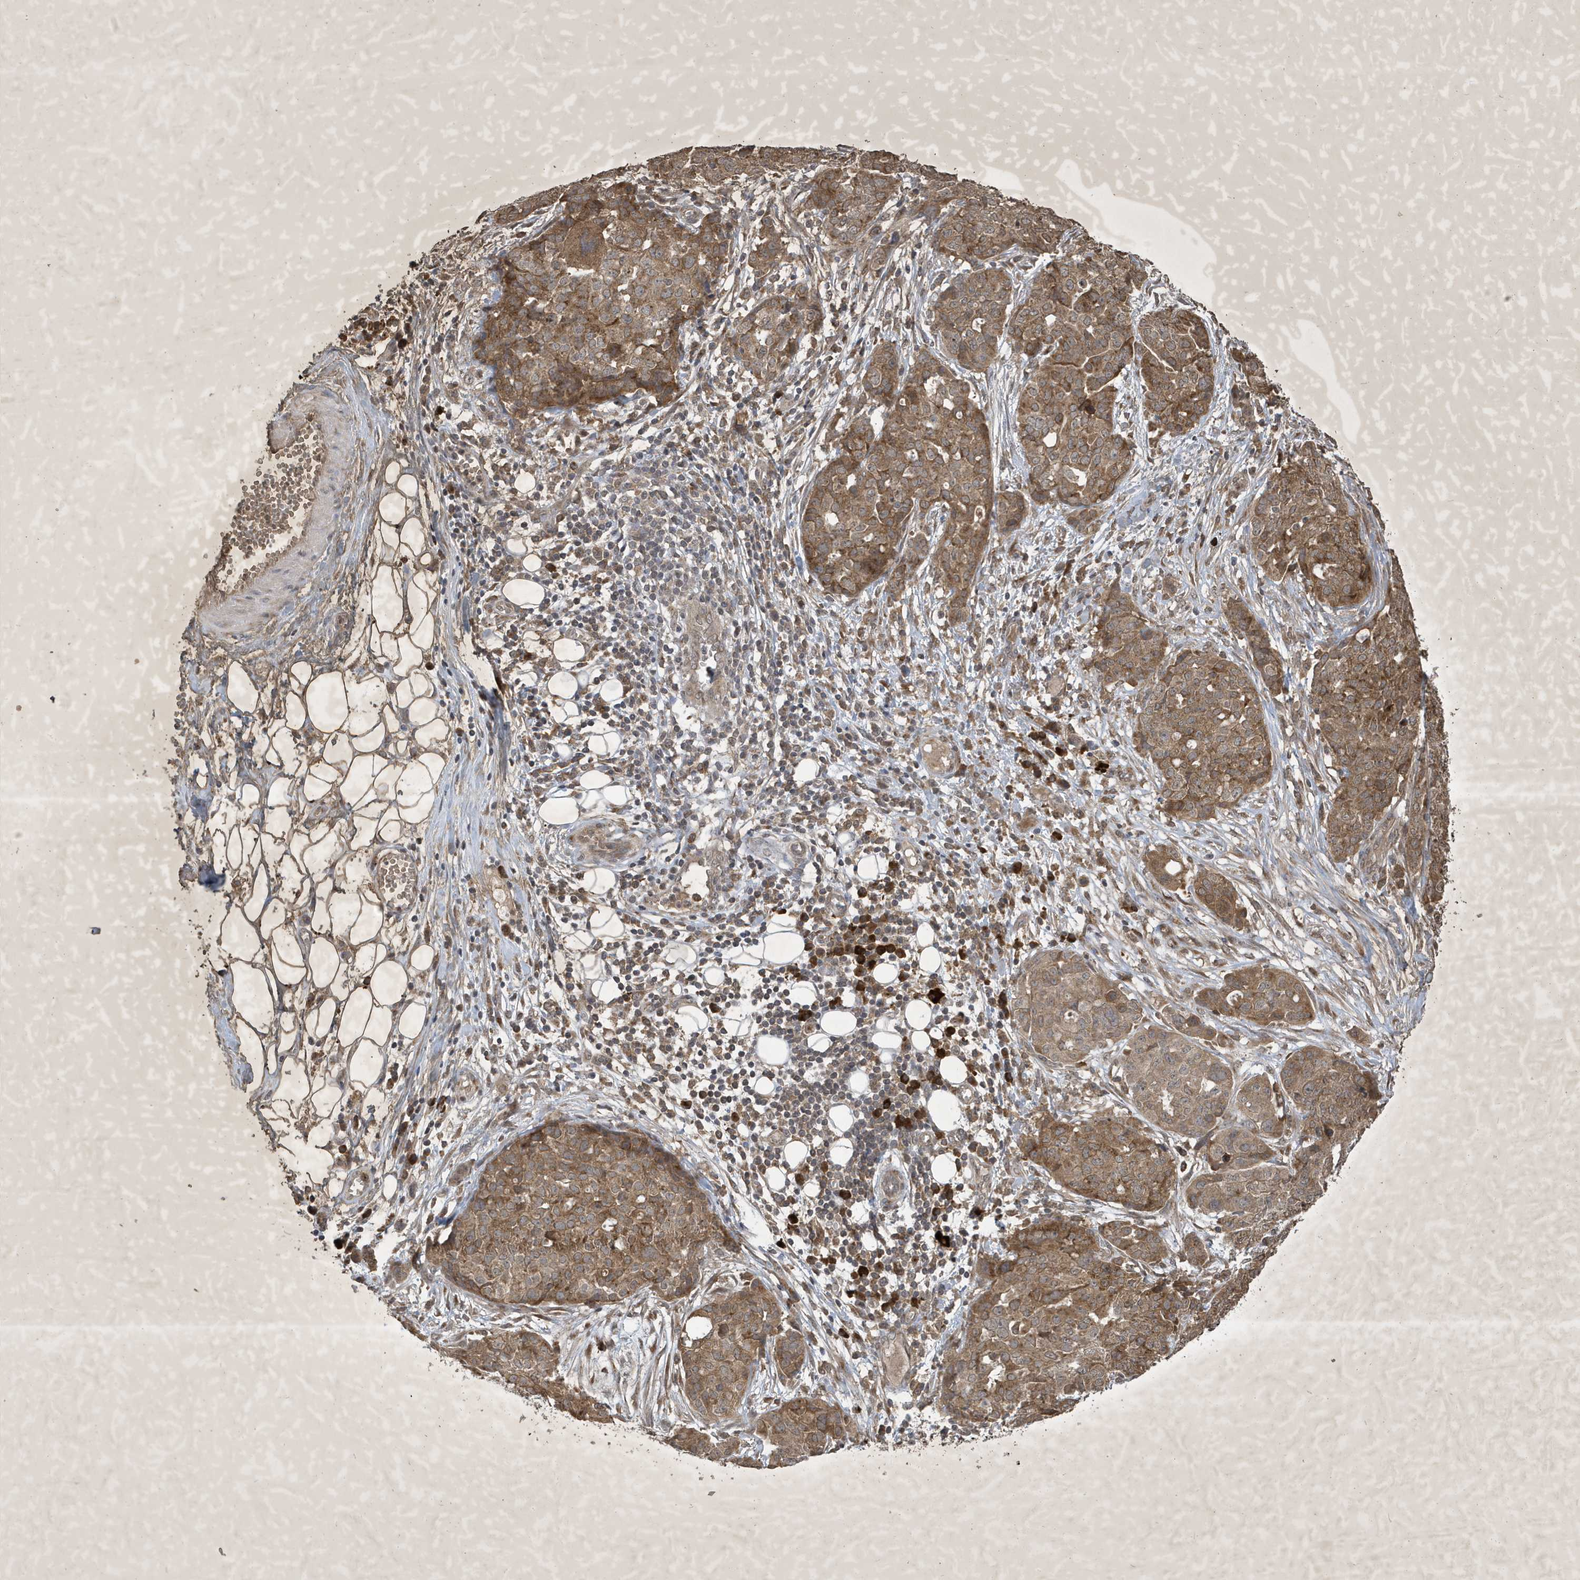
{"staining": {"intensity": "moderate", "quantity": ">75%", "location": "cytoplasmic/membranous"}, "tissue": "ovarian cancer", "cell_type": "Tumor cells", "image_type": "cancer", "snomed": [{"axis": "morphology", "description": "Cystadenocarcinoma, serous, NOS"}, {"axis": "topography", "description": "Soft tissue"}, {"axis": "topography", "description": "Ovary"}], "caption": "Tumor cells reveal medium levels of moderate cytoplasmic/membranous staining in approximately >75% of cells in human ovarian serous cystadenocarcinoma.", "gene": "STX10", "patient": {"sex": "female", "age": 57}}